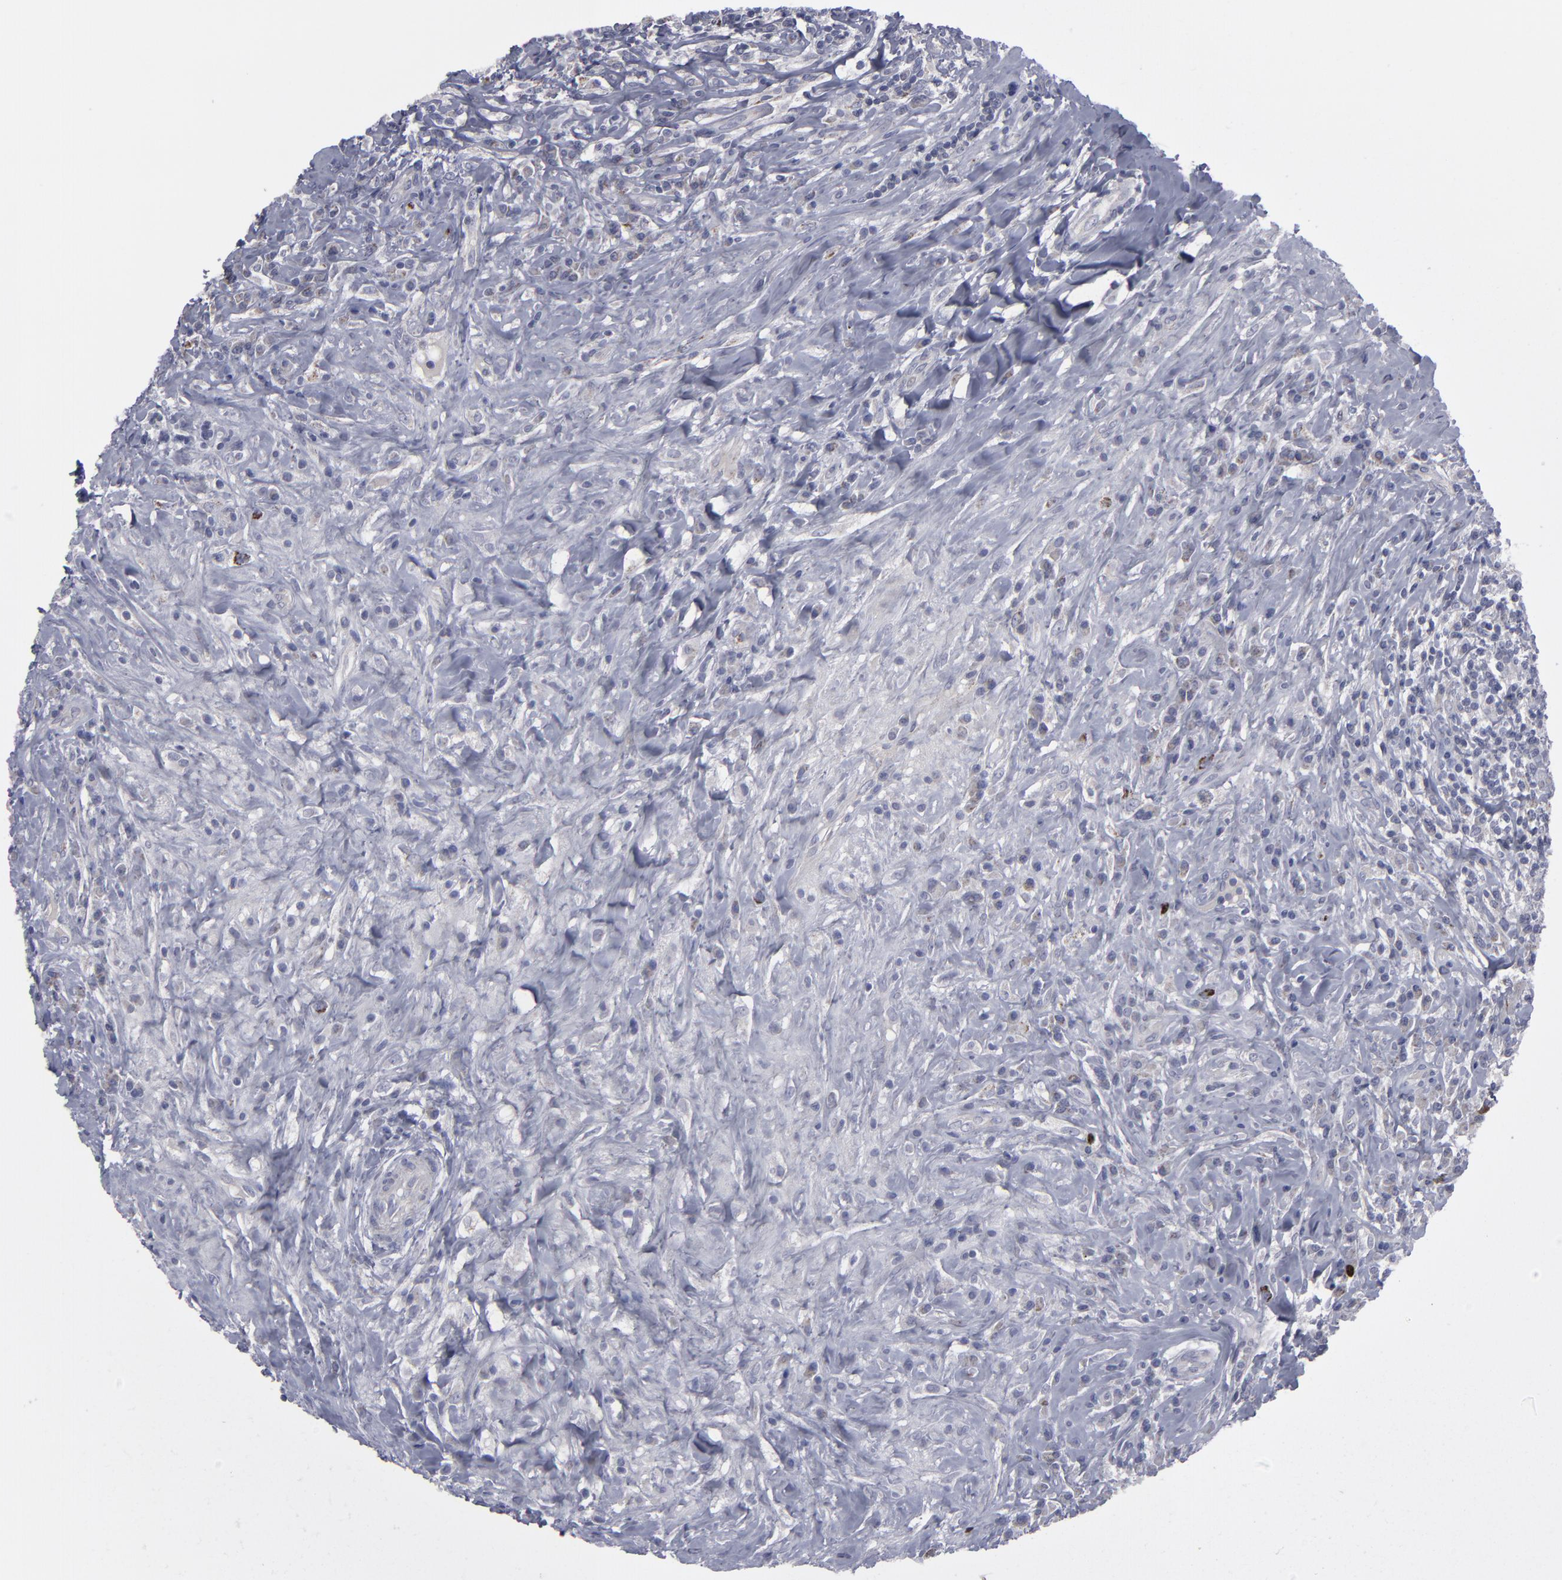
{"staining": {"intensity": "moderate", "quantity": "<25%", "location": "cytoplasmic/membranous"}, "tissue": "lymphoma", "cell_type": "Tumor cells", "image_type": "cancer", "snomed": [{"axis": "morphology", "description": "Hodgkin's disease, NOS"}, {"axis": "topography", "description": "Lymph node"}], "caption": "An image showing moderate cytoplasmic/membranous staining in approximately <25% of tumor cells in lymphoma, as visualized by brown immunohistochemical staining.", "gene": "MYOM2", "patient": {"sex": "female", "age": 25}}